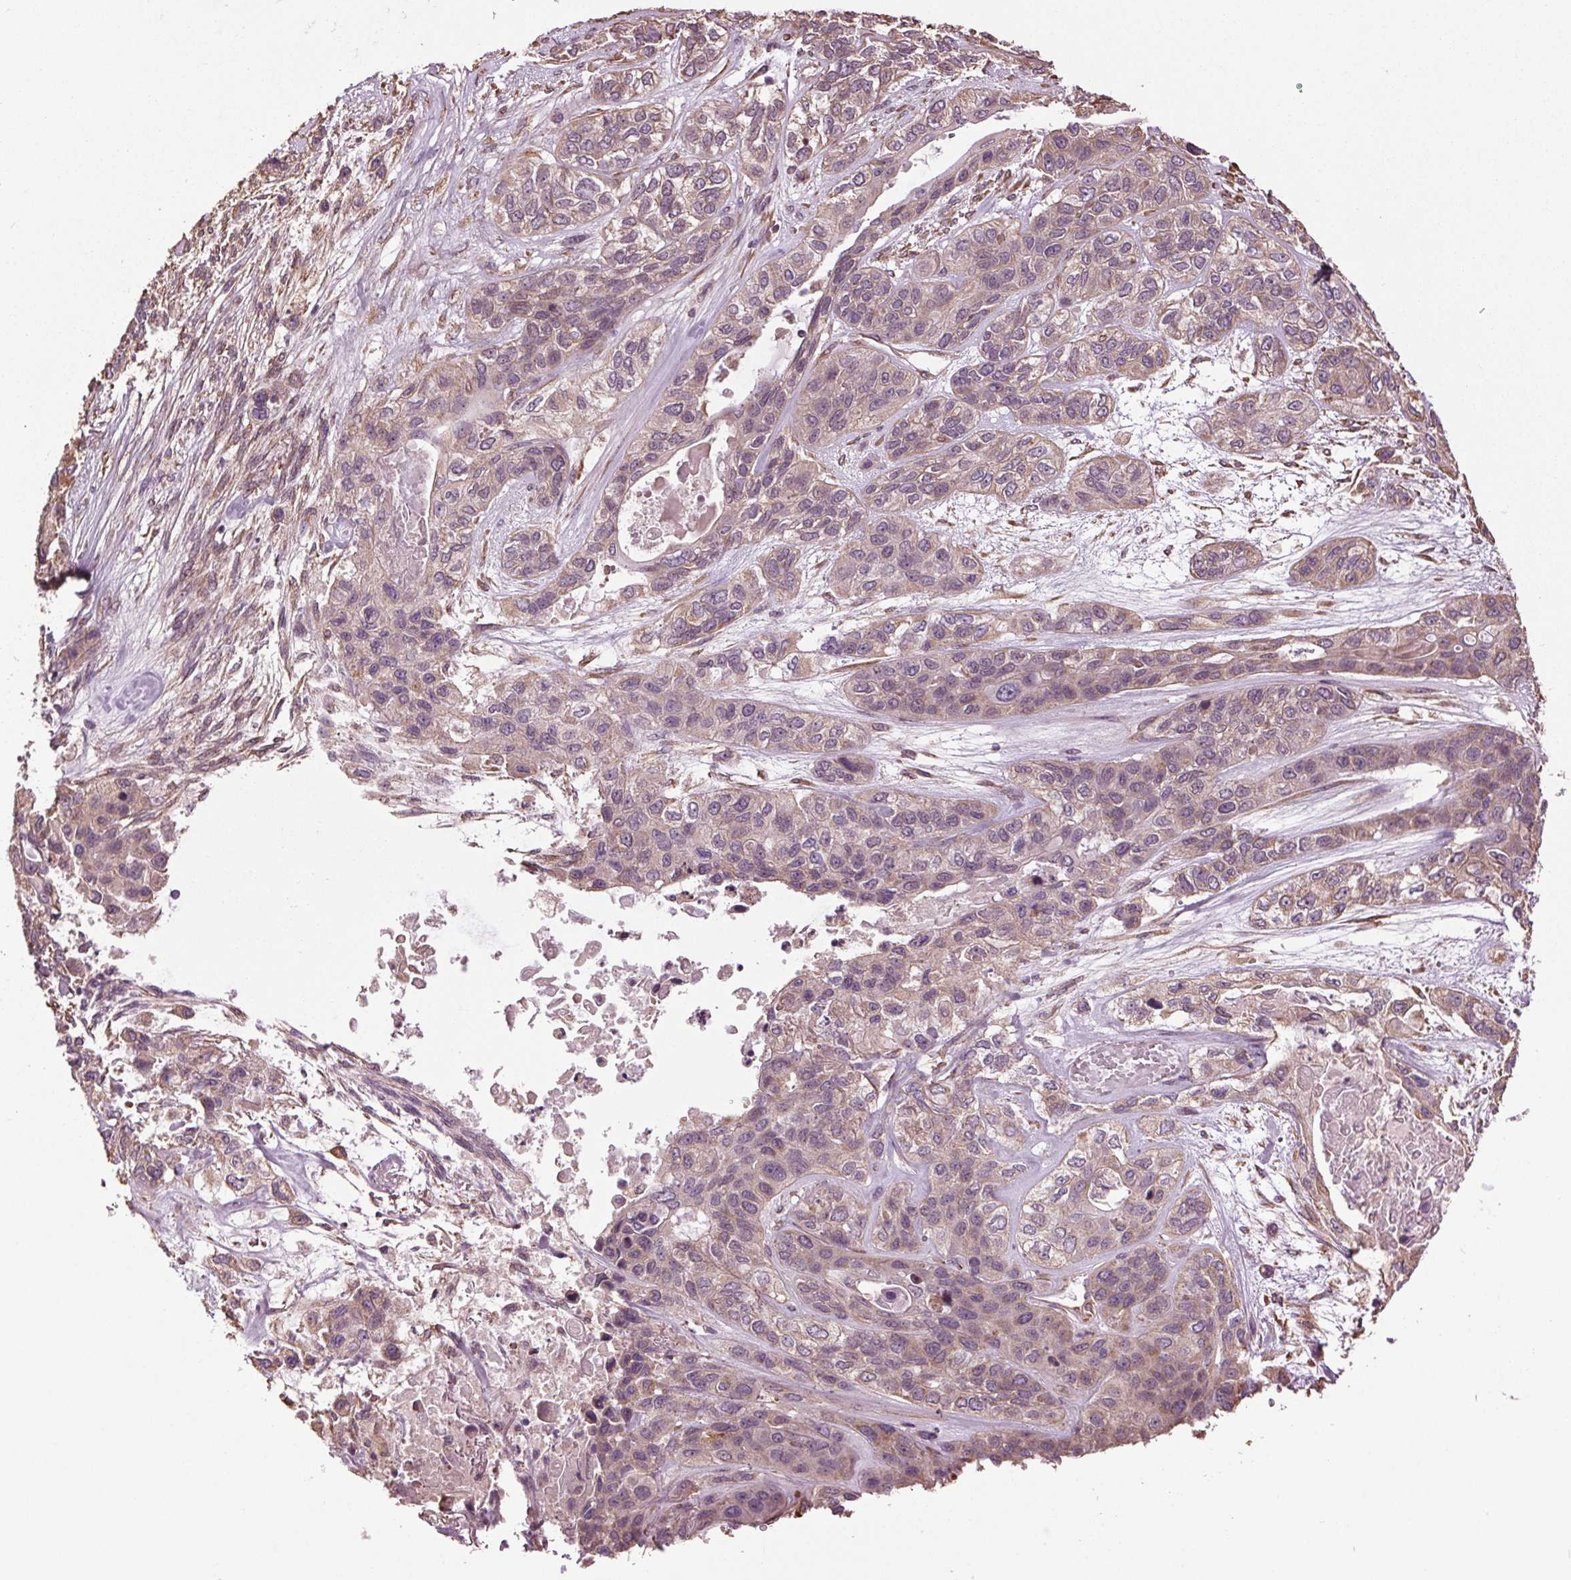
{"staining": {"intensity": "weak", "quantity": "<25%", "location": "cytoplasmic/membranous"}, "tissue": "lung cancer", "cell_type": "Tumor cells", "image_type": "cancer", "snomed": [{"axis": "morphology", "description": "Squamous cell carcinoma, NOS"}, {"axis": "topography", "description": "Lung"}], "caption": "Lung cancer (squamous cell carcinoma) was stained to show a protein in brown. There is no significant positivity in tumor cells.", "gene": "RNPEP", "patient": {"sex": "female", "age": 70}}